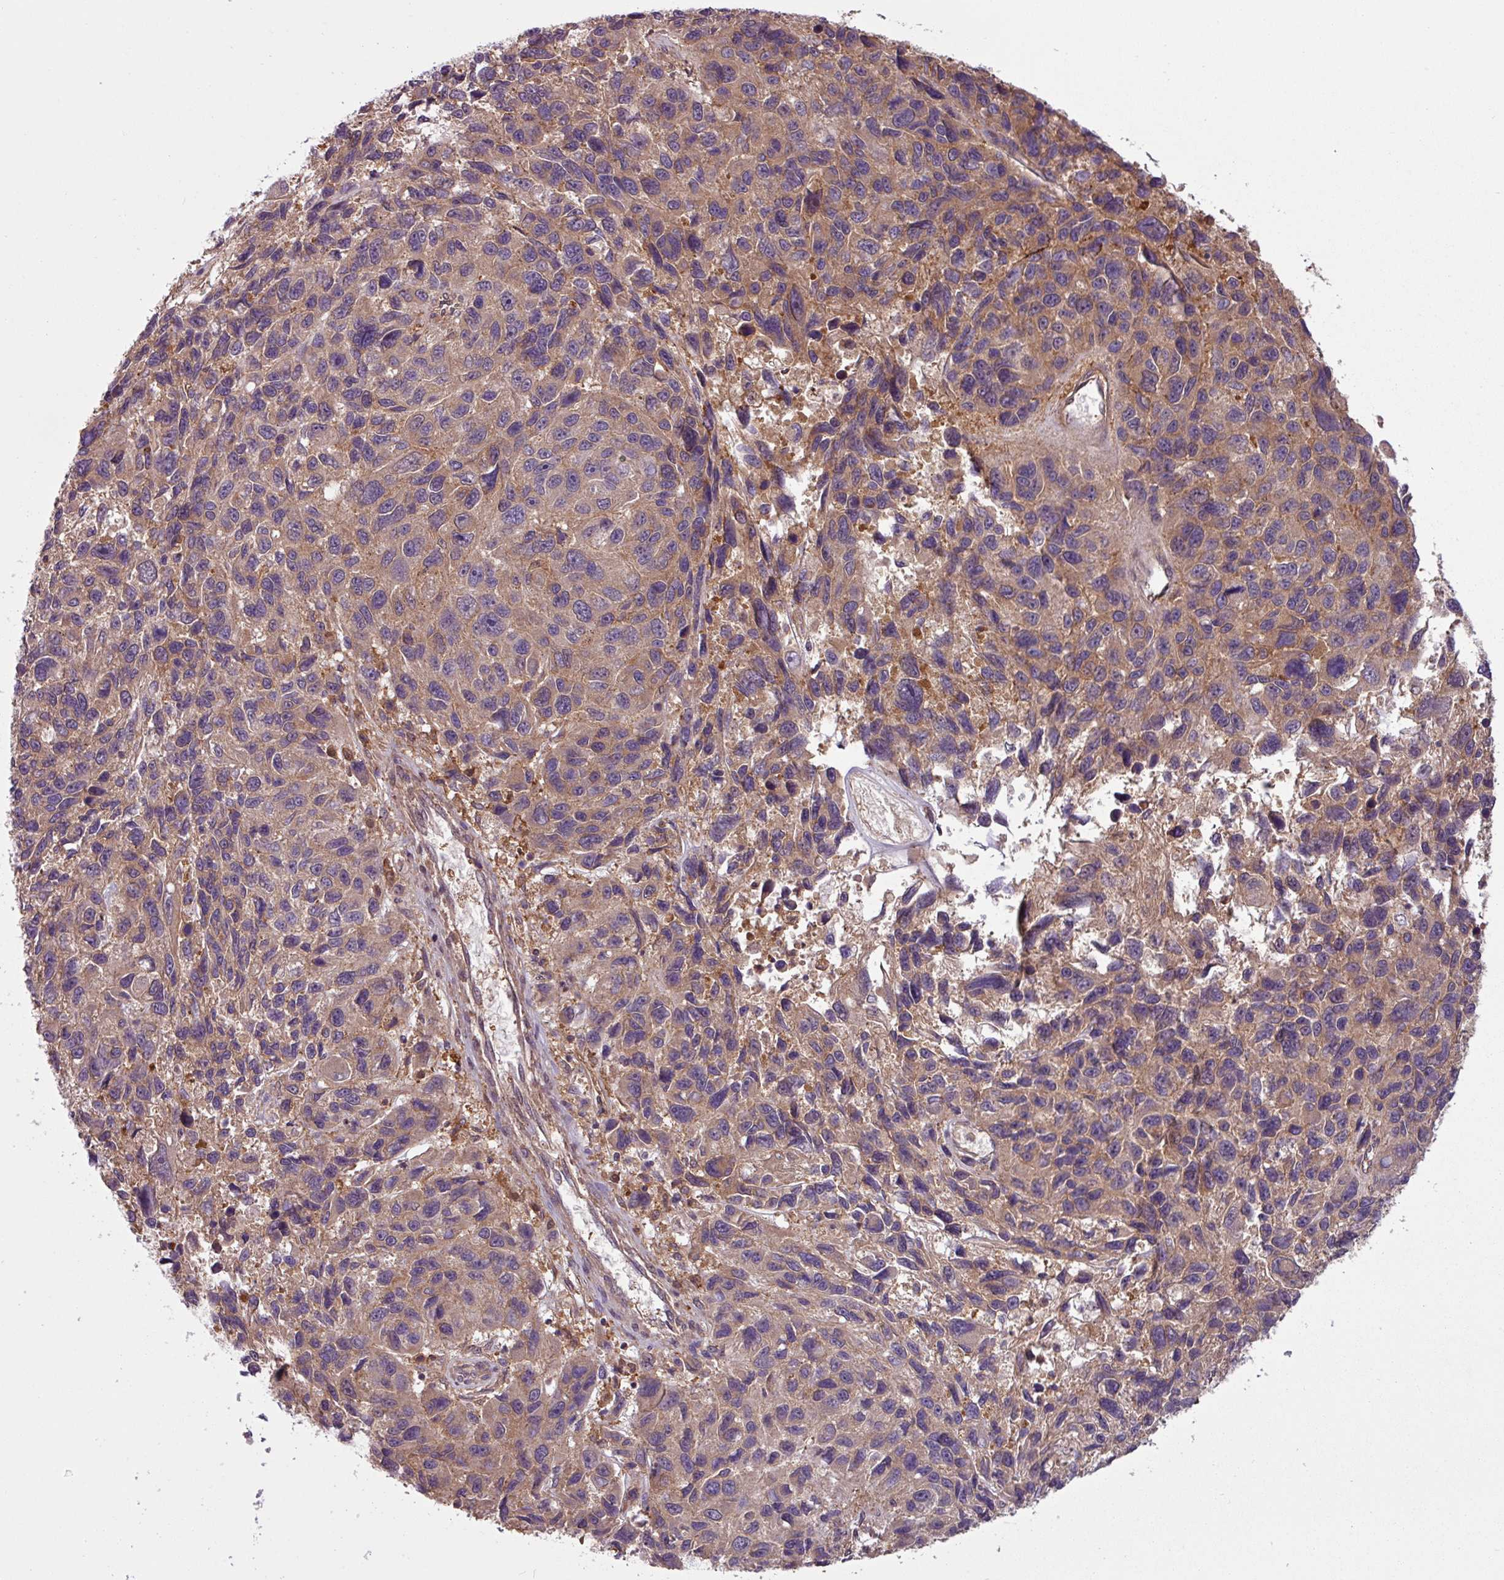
{"staining": {"intensity": "weak", "quantity": "25%-75%", "location": "cytoplasmic/membranous"}, "tissue": "melanoma", "cell_type": "Tumor cells", "image_type": "cancer", "snomed": [{"axis": "morphology", "description": "Malignant melanoma, NOS"}, {"axis": "topography", "description": "Skin"}], "caption": "An image of melanoma stained for a protein displays weak cytoplasmic/membranous brown staining in tumor cells.", "gene": "SH3BGRL", "patient": {"sex": "male", "age": 53}}